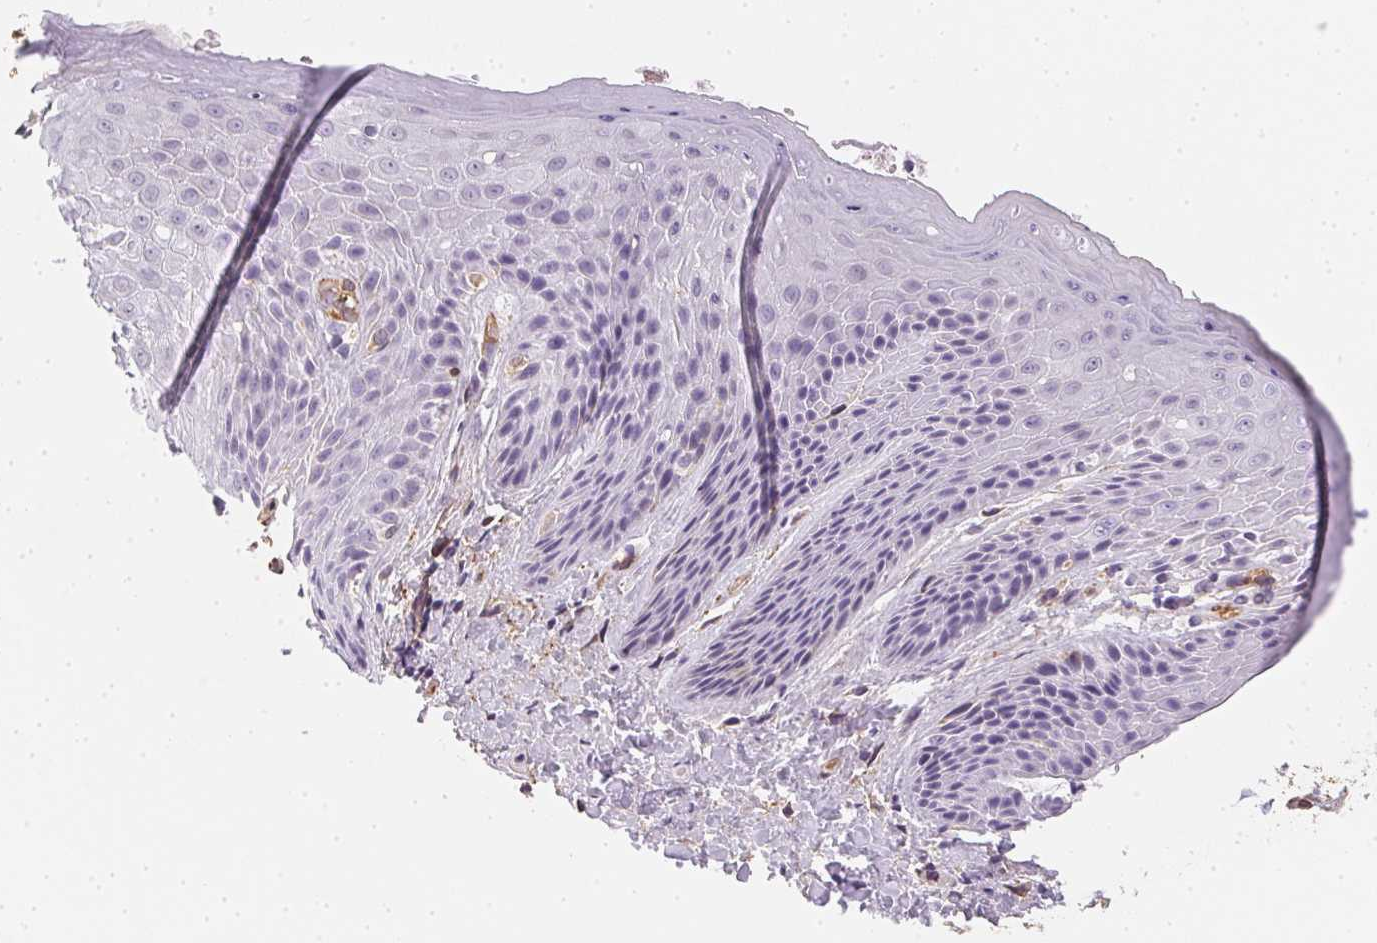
{"staining": {"intensity": "negative", "quantity": "none", "location": "none"}, "tissue": "skin", "cell_type": "Epidermal cells", "image_type": "normal", "snomed": [{"axis": "morphology", "description": "Normal tissue, NOS"}, {"axis": "topography", "description": "Anal"}, {"axis": "topography", "description": "Peripheral nerve tissue"}], "caption": "Epidermal cells show no significant protein staining in normal skin.", "gene": "RSBN1", "patient": {"sex": "male", "age": 51}}